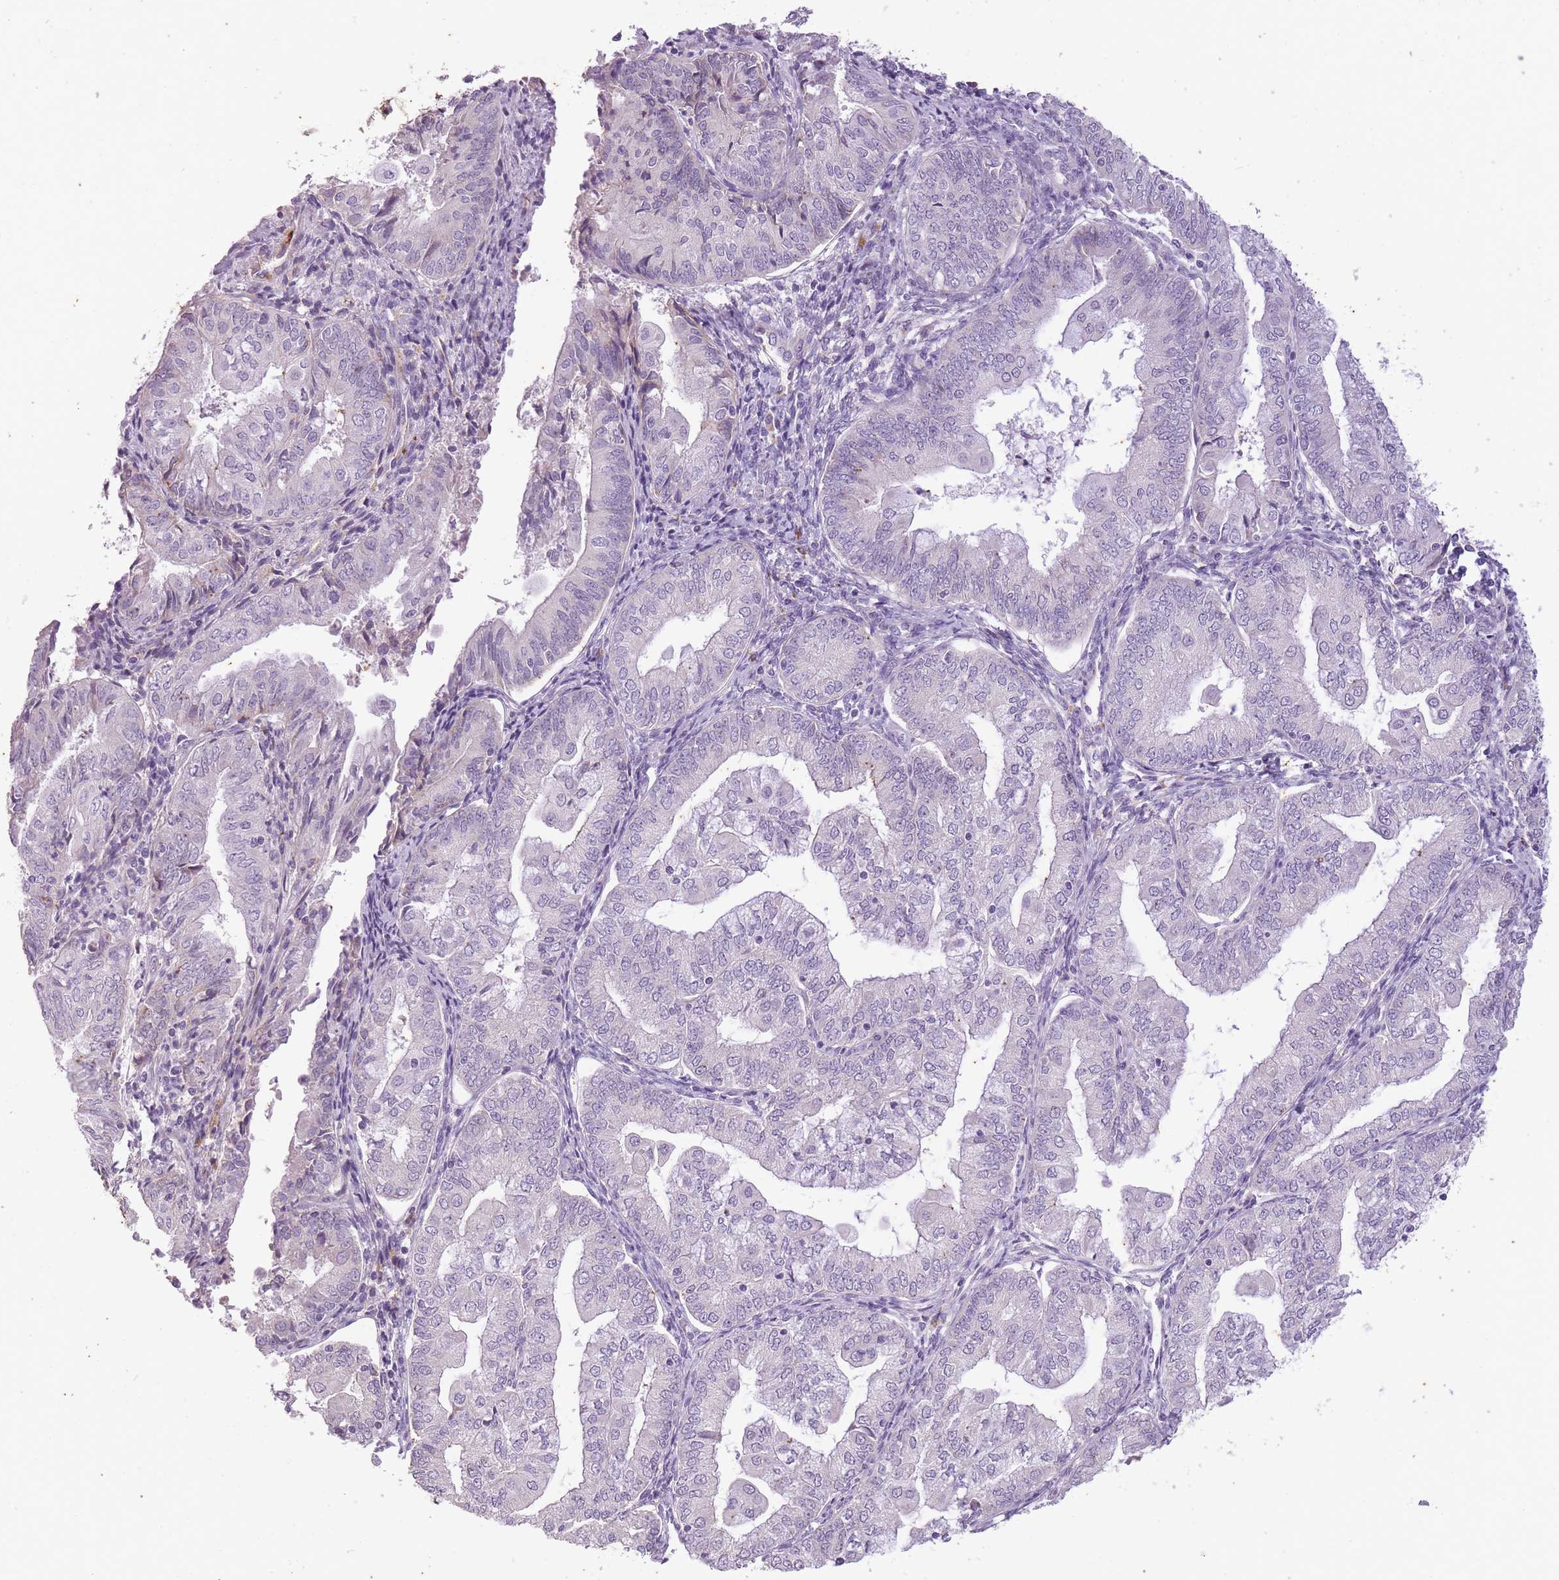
{"staining": {"intensity": "negative", "quantity": "none", "location": "none"}, "tissue": "endometrial cancer", "cell_type": "Tumor cells", "image_type": "cancer", "snomed": [{"axis": "morphology", "description": "Adenocarcinoma, NOS"}, {"axis": "topography", "description": "Endometrium"}], "caption": "Tumor cells are negative for protein expression in human endometrial cancer. (Brightfield microscopy of DAB immunohistochemistry at high magnification).", "gene": "CNTNAP3", "patient": {"sex": "female", "age": 55}}